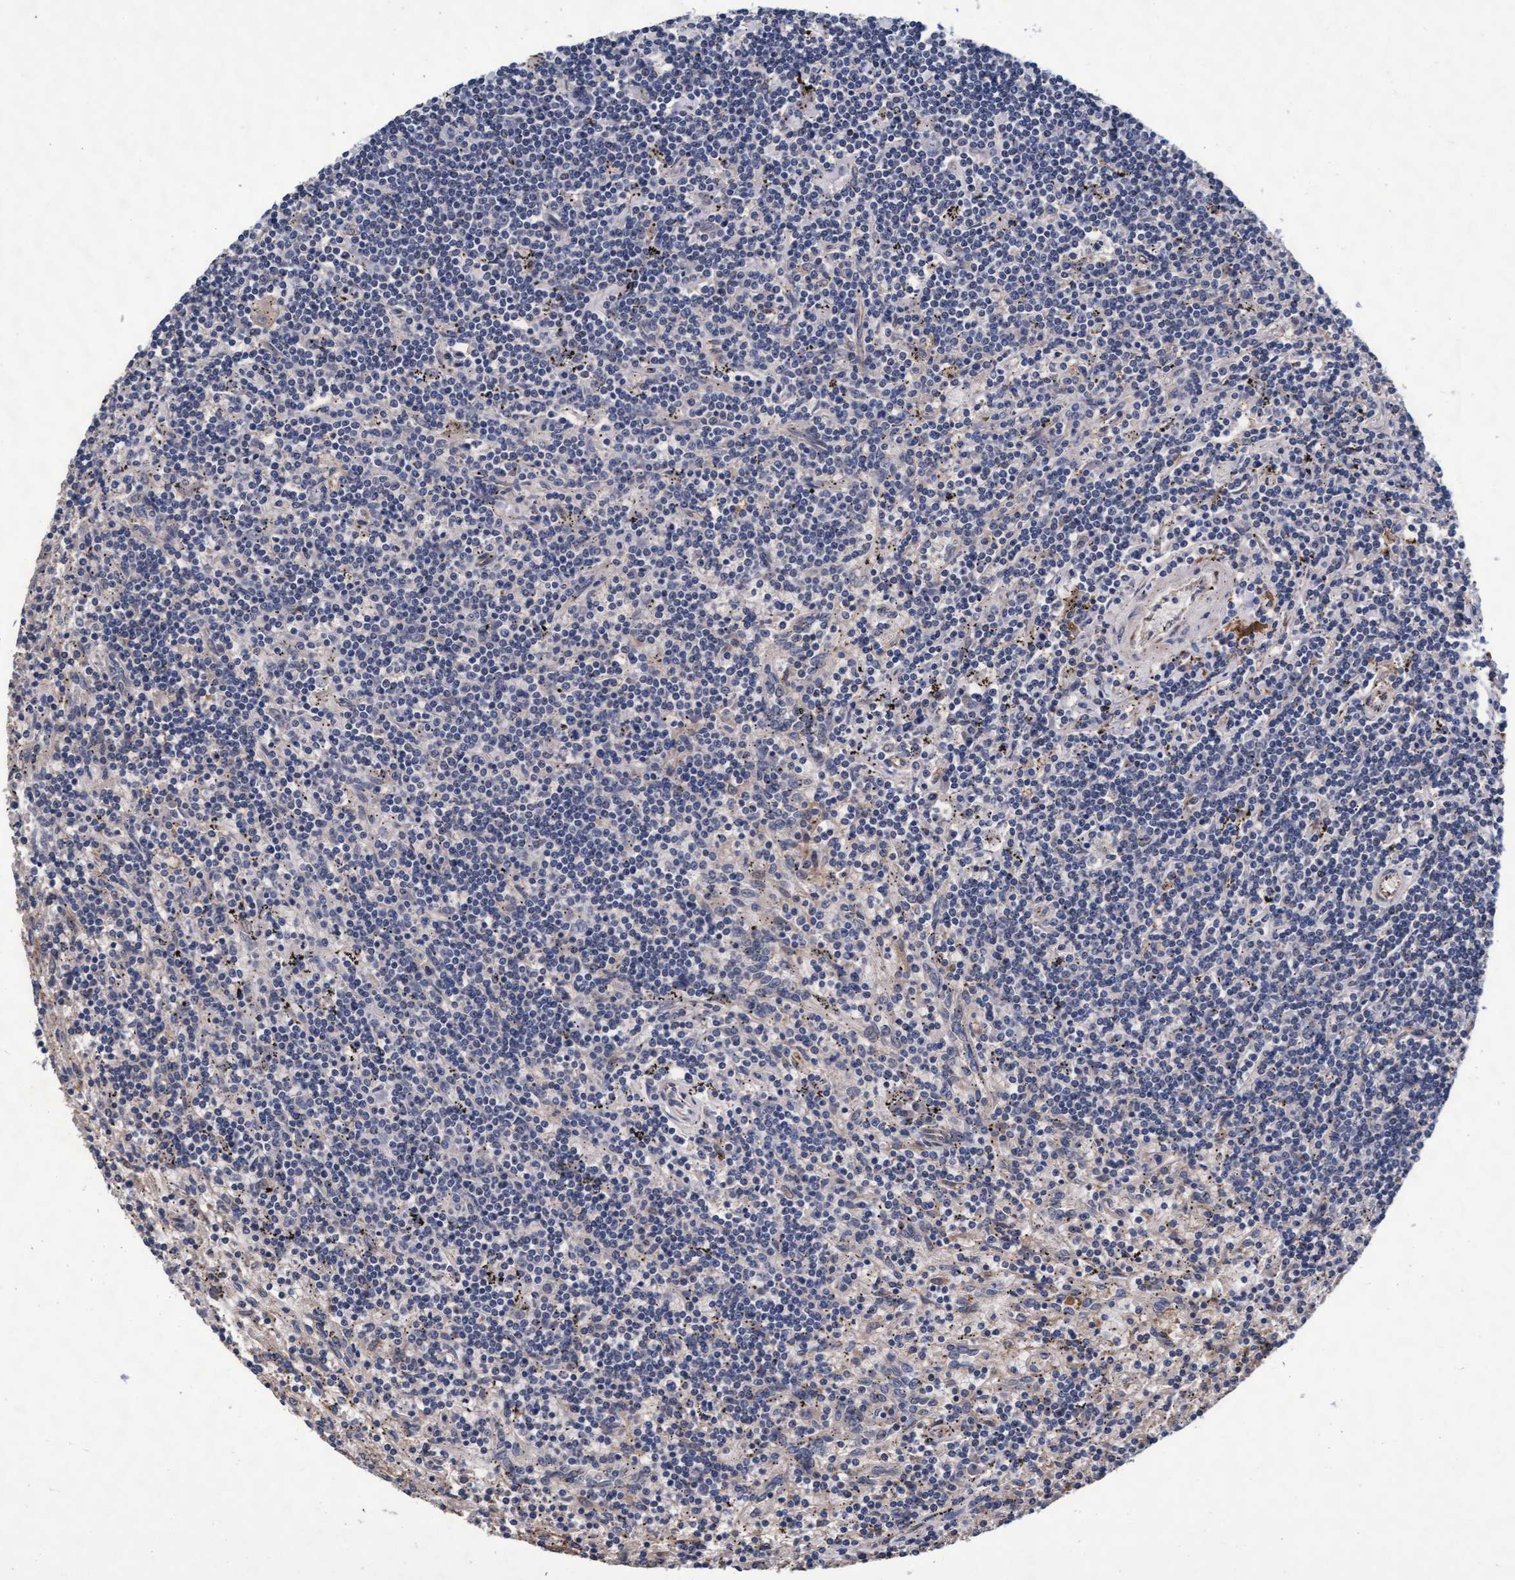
{"staining": {"intensity": "negative", "quantity": "none", "location": "none"}, "tissue": "lymphoma", "cell_type": "Tumor cells", "image_type": "cancer", "snomed": [{"axis": "morphology", "description": "Malignant lymphoma, non-Hodgkin's type, Low grade"}, {"axis": "topography", "description": "Spleen"}], "caption": "IHC photomicrograph of low-grade malignant lymphoma, non-Hodgkin's type stained for a protein (brown), which exhibits no positivity in tumor cells.", "gene": "CPQ", "patient": {"sex": "male", "age": 76}}